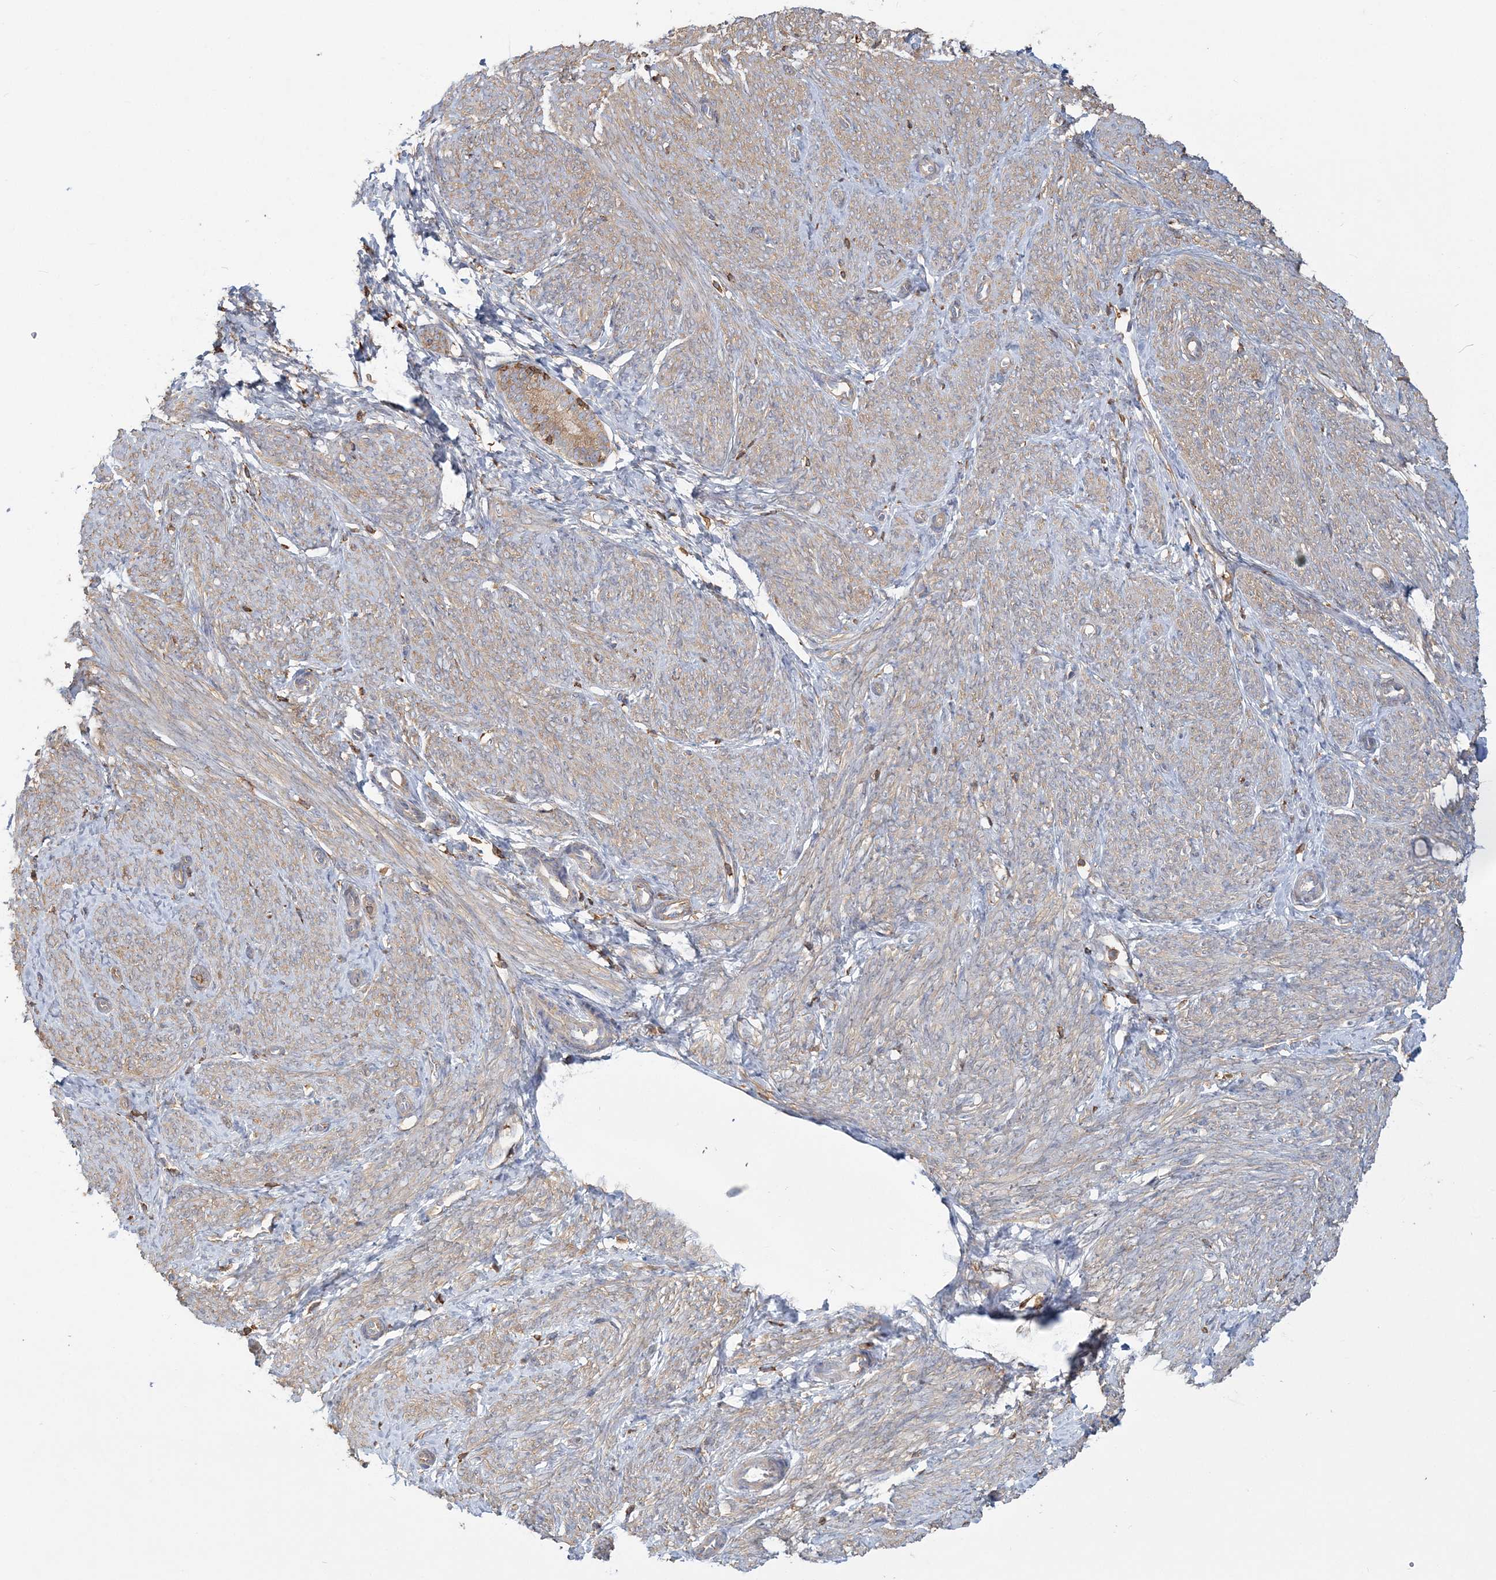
{"staining": {"intensity": "moderate", "quantity": "<25%", "location": "cytoplasmic/membranous"}, "tissue": "endometrium", "cell_type": "Cells in endometrial stroma", "image_type": "normal", "snomed": [{"axis": "morphology", "description": "Normal tissue, NOS"}, {"axis": "topography", "description": "Endometrium"}], "caption": "The photomicrograph reveals immunohistochemical staining of normal endometrium. There is moderate cytoplasmic/membranous staining is seen in approximately <25% of cells in endometrial stroma.", "gene": "ANKS1A", "patient": {"sex": "female", "age": 72}}